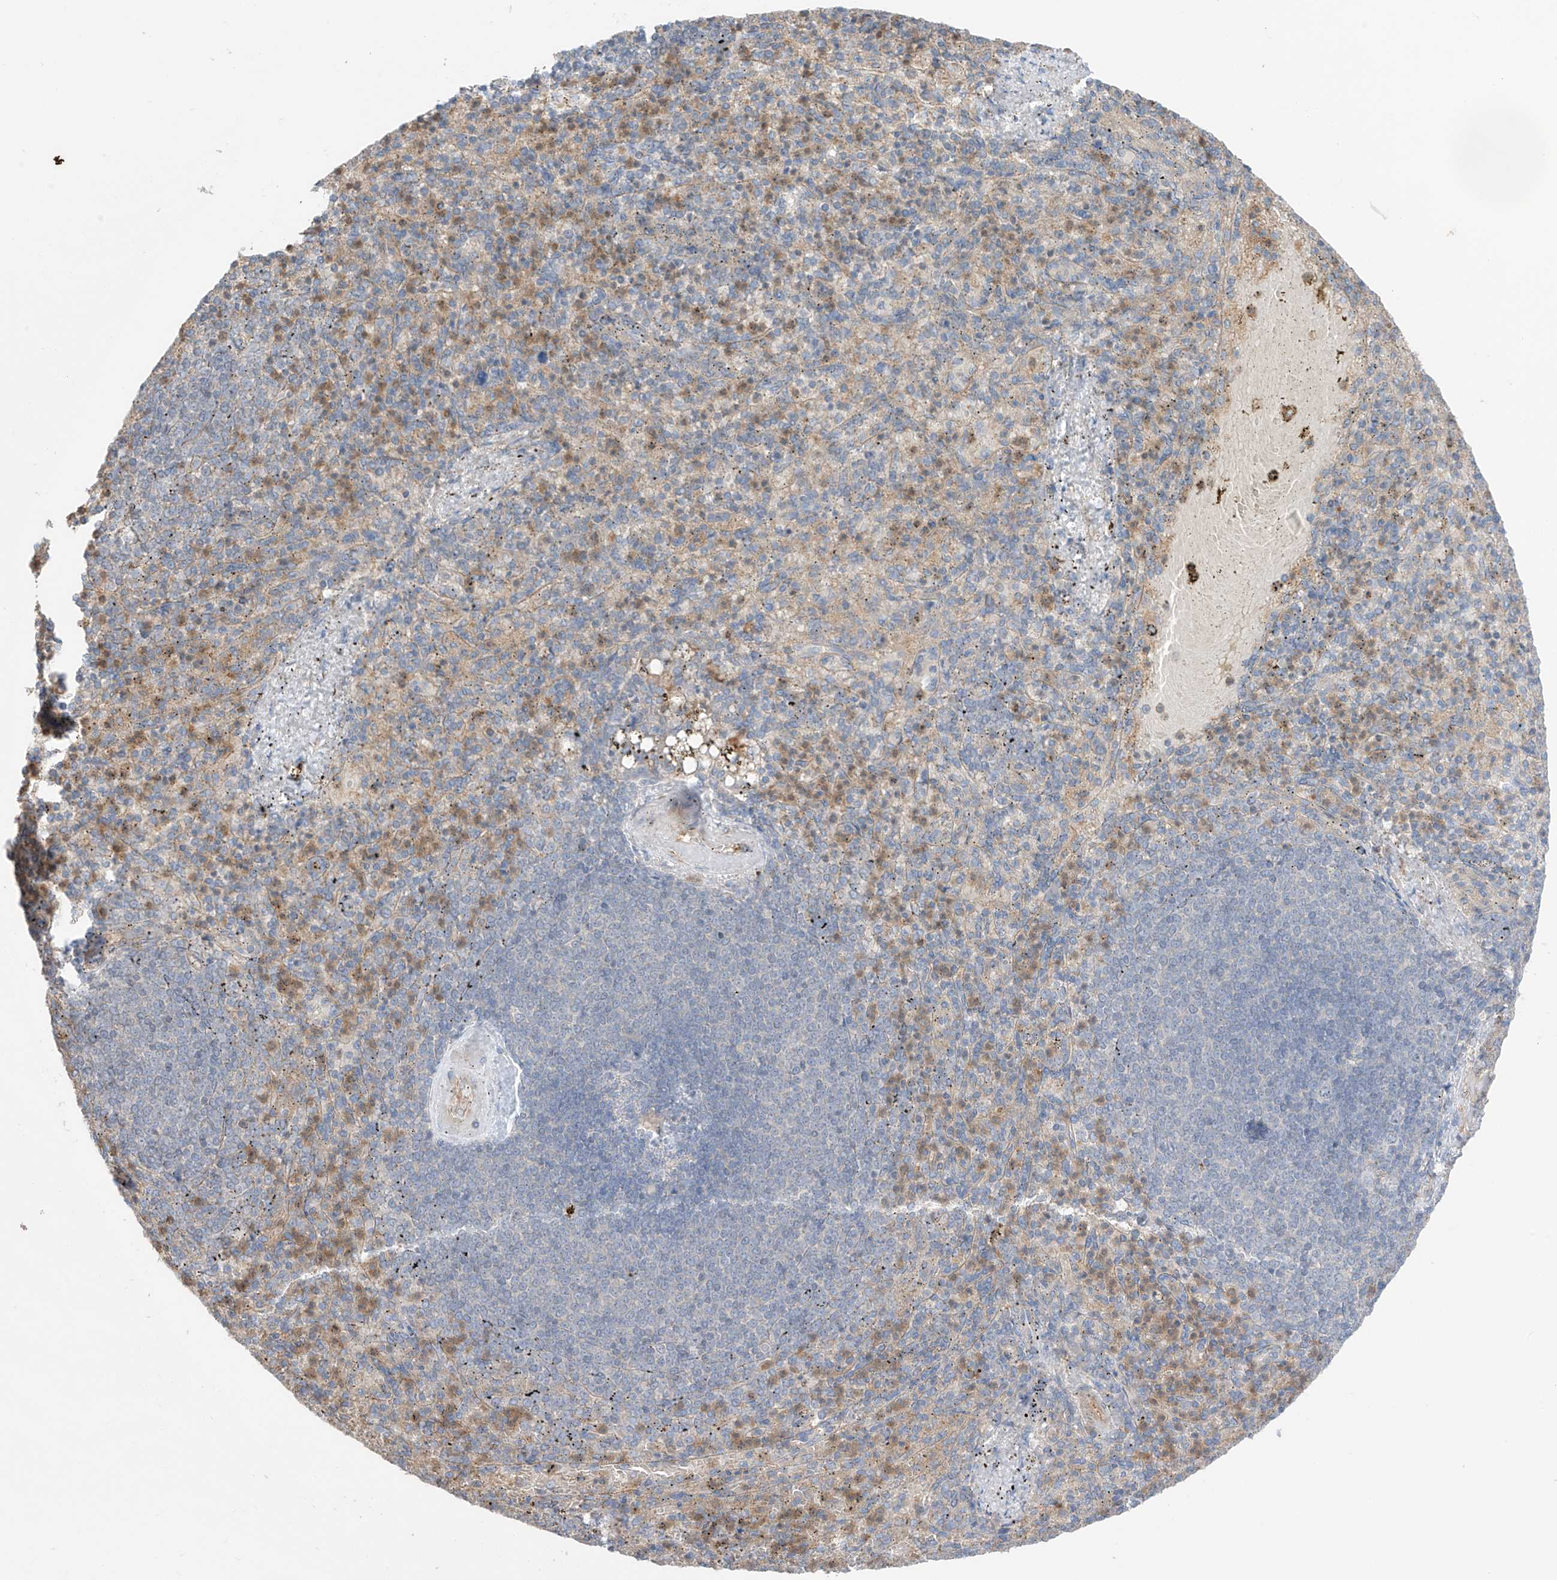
{"staining": {"intensity": "weak", "quantity": "<25%", "location": "cytoplasmic/membranous"}, "tissue": "spleen", "cell_type": "Cells in red pulp", "image_type": "normal", "snomed": [{"axis": "morphology", "description": "Normal tissue, NOS"}, {"axis": "topography", "description": "Spleen"}], "caption": "This is an immunohistochemistry image of benign human spleen. There is no expression in cells in red pulp.", "gene": "TRMU", "patient": {"sex": "female", "age": 74}}